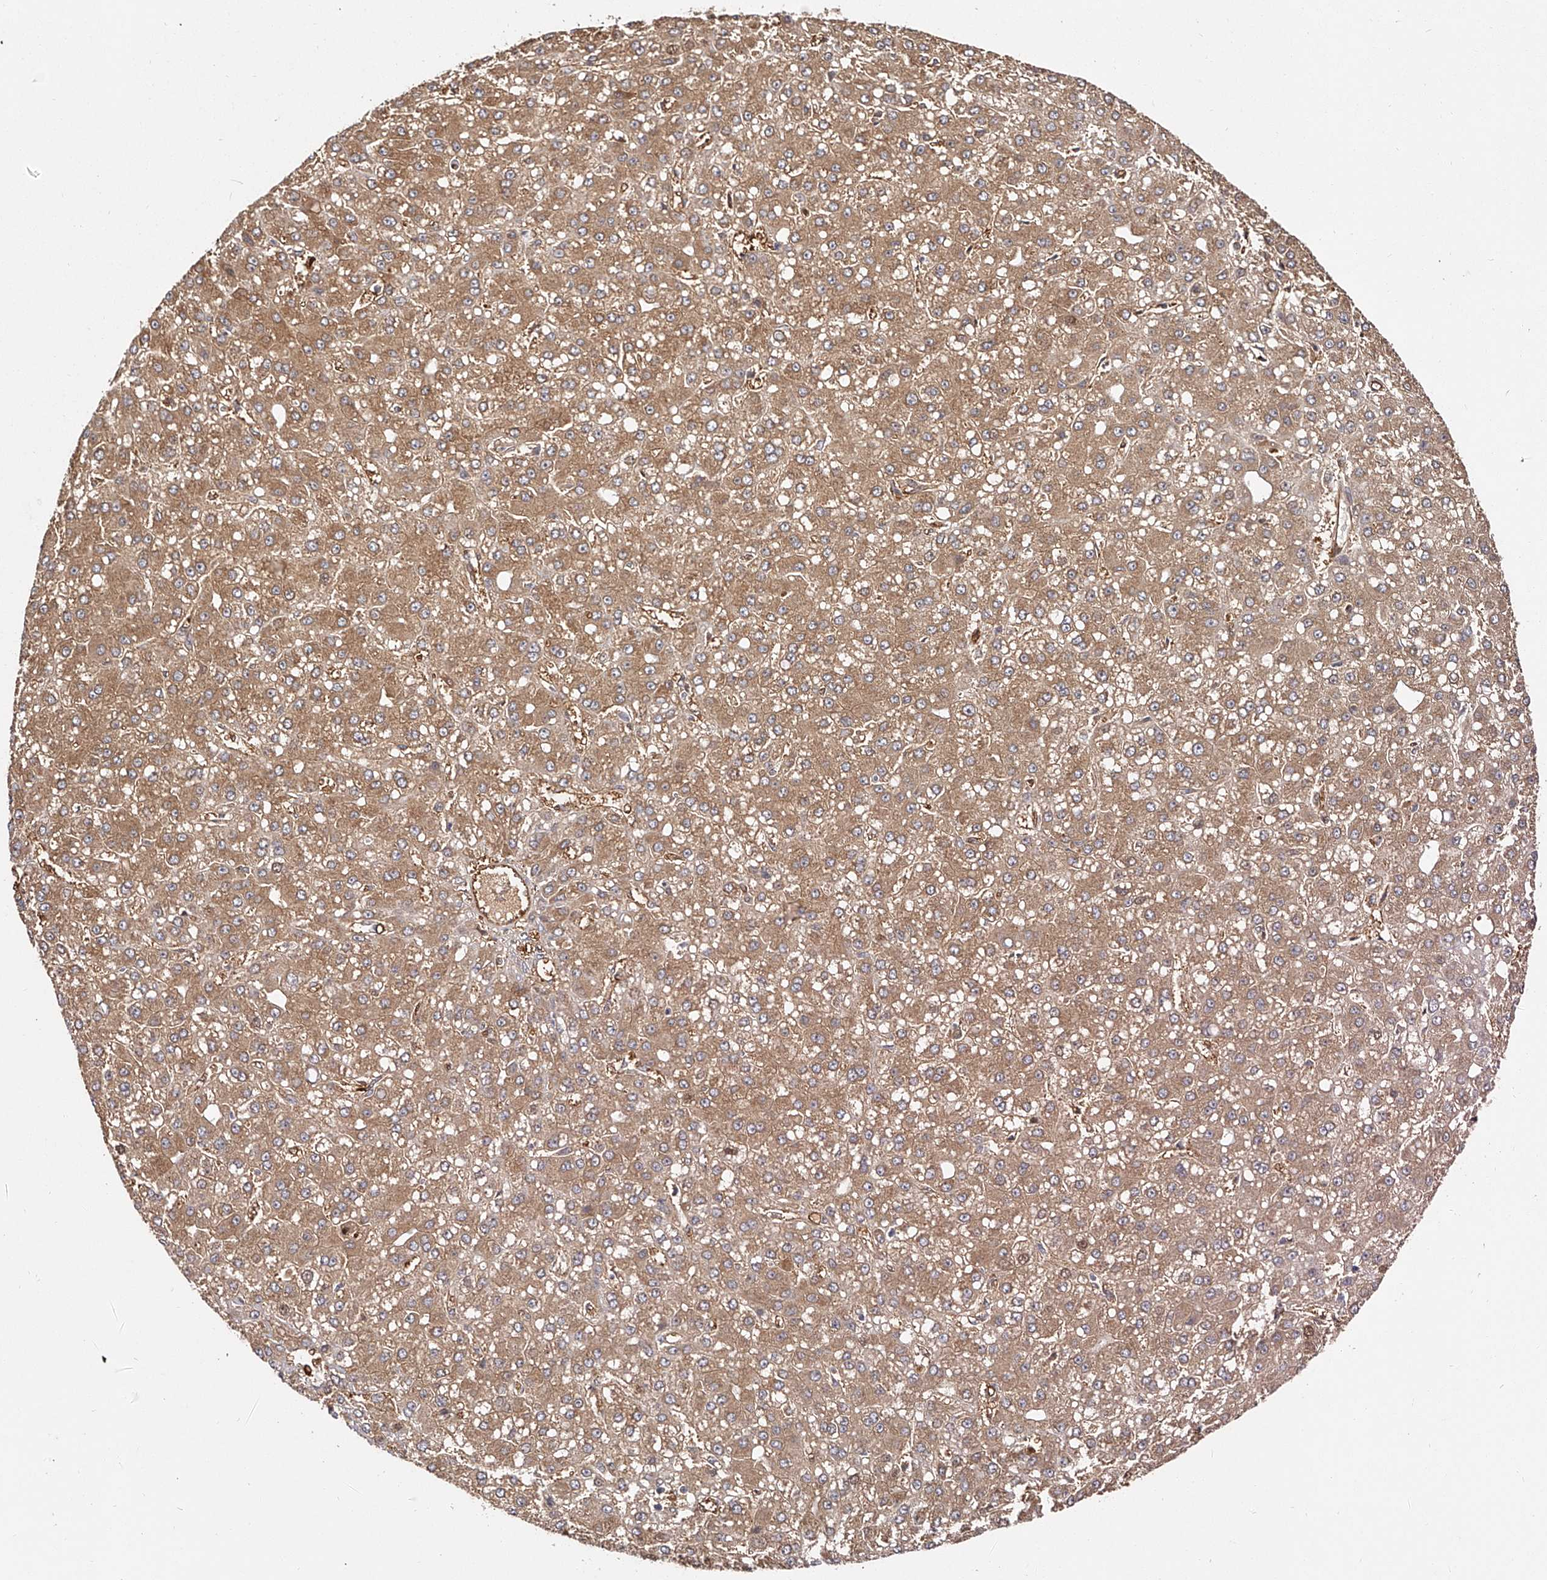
{"staining": {"intensity": "moderate", "quantity": ">75%", "location": "cytoplasmic/membranous"}, "tissue": "liver cancer", "cell_type": "Tumor cells", "image_type": "cancer", "snomed": [{"axis": "morphology", "description": "Carcinoma, Hepatocellular, NOS"}, {"axis": "topography", "description": "Liver"}], "caption": "Immunohistochemical staining of human liver hepatocellular carcinoma displays moderate cytoplasmic/membranous protein expression in about >75% of tumor cells.", "gene": "LAP3", "patient": {"sex": "male", "age": 67}}